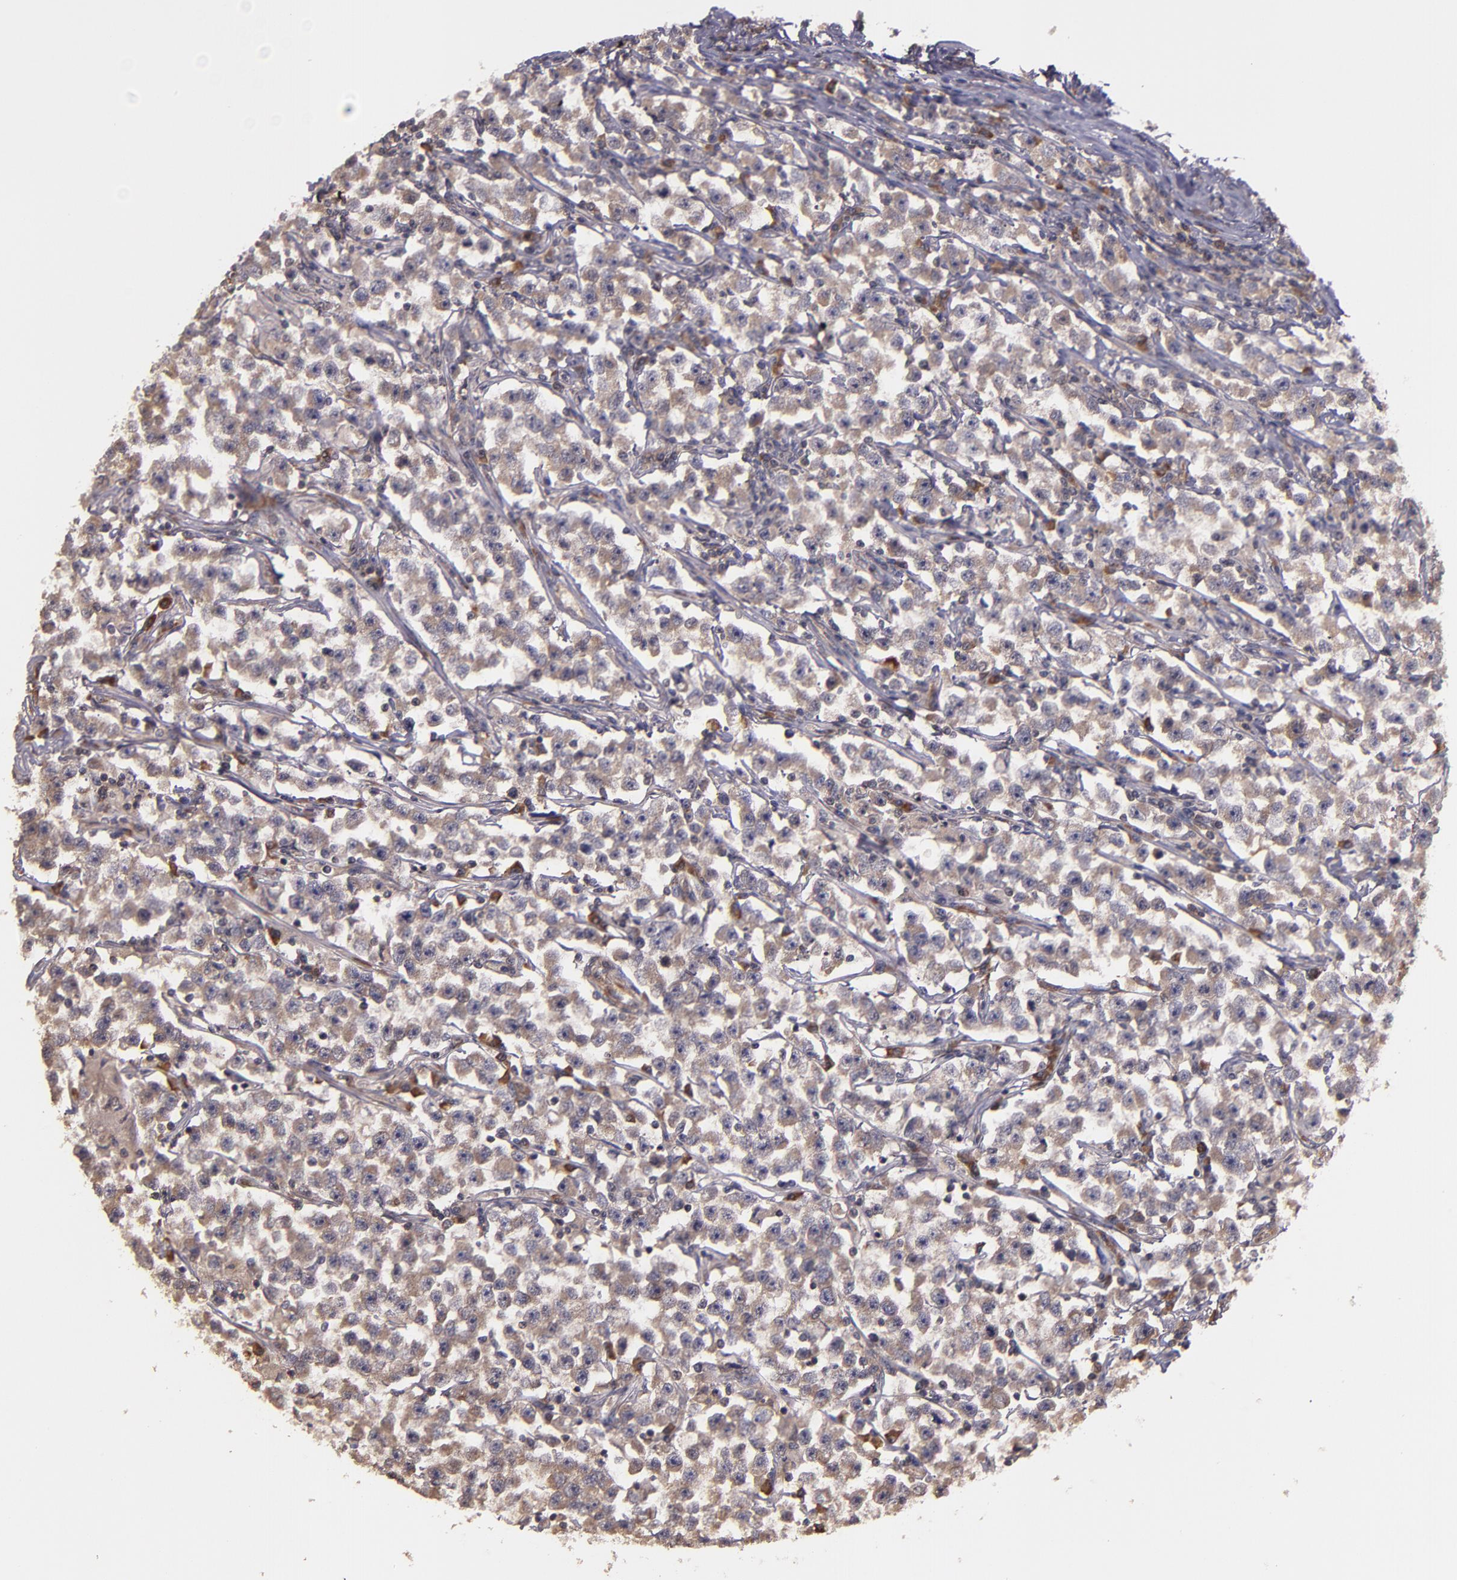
{"staining": {"intensity": "moderate", "quantity": ">75%", "location": "cytoplasmic/membranous"}, "tissue": "testis cancer", "cell_type": "Tumor cells", "image_type": "cancer", "snomed": [{"axis": "morphology", "description": "Seminoma, NOS"}, {"axis": "topography", "description": "Testis"}], "caption": "An immunohistochemistry (IHC) photomicrograph of tumor tissue is shown. Protein staining in brown labels moderate cytoplasmic/membranous positivity in testis seminoma within tumor cells.", "gene": "PRAF2", "patient": {"sex": "male", "age": 33}}